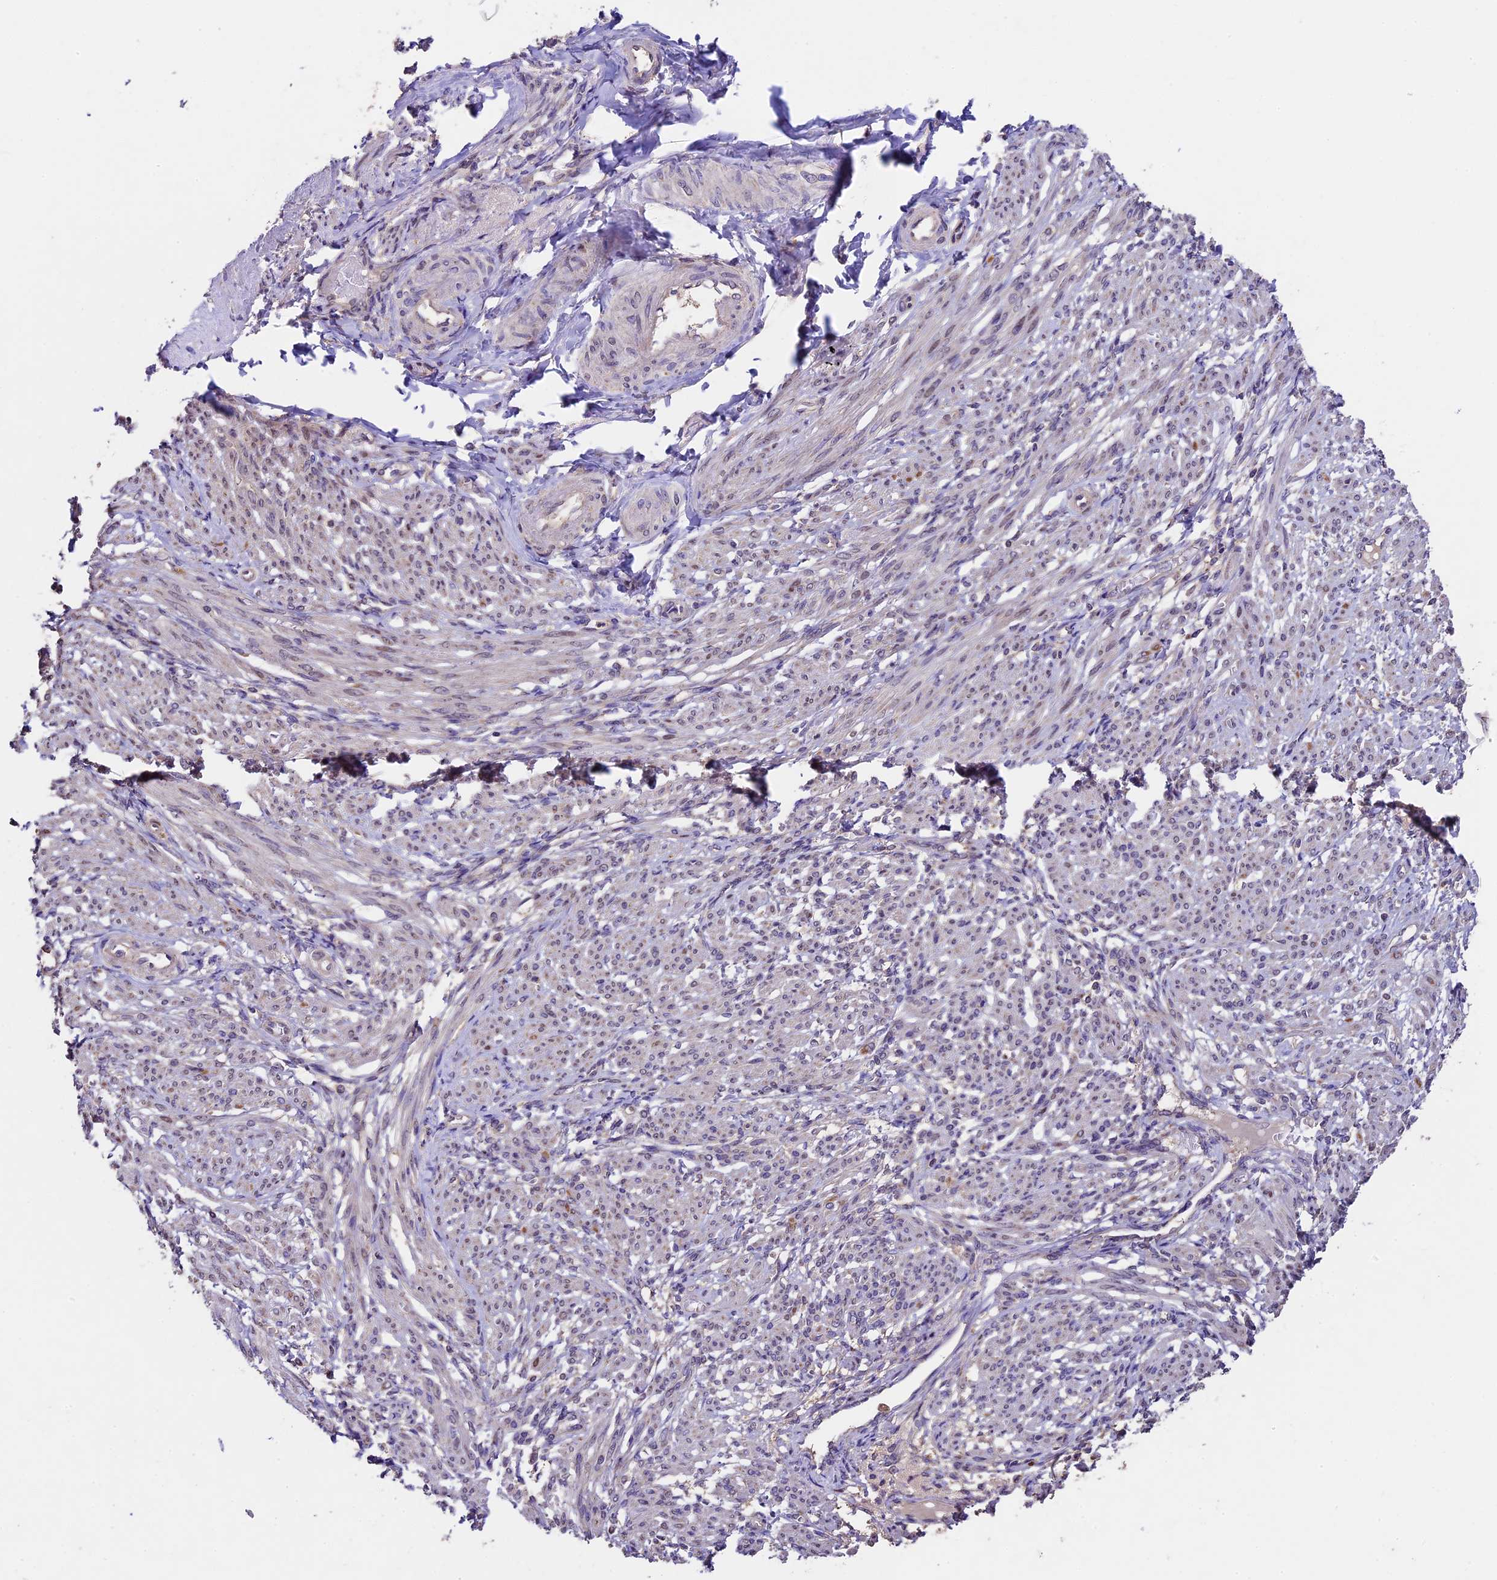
{"staining": {"intensity": "weak", "quantity": "<25%", "location": "cytoplasmic/membranous"}, "tissue": "smooth muscle", "cell_type": "Smooth muscle cells", "image_type": "normal", "snomed": [{"axis": "morphology", "description": "Normal tissue, NOS"}, {"axis": "topography", "description": "Smooth muscle"}], "caption": "Benign smooth muscle was stained to show a protein in brown. There is no significant expression in smooth muscle cells. The staining was performed using DAB (3,3'-diaminobenzidine) to visualize the protein expression in brown, while the nuclei were stained in blue with hematoxylin (Magnification: 20x).", "gene": "SBNO2", "patient": {"sex": "female", "age": 39}}